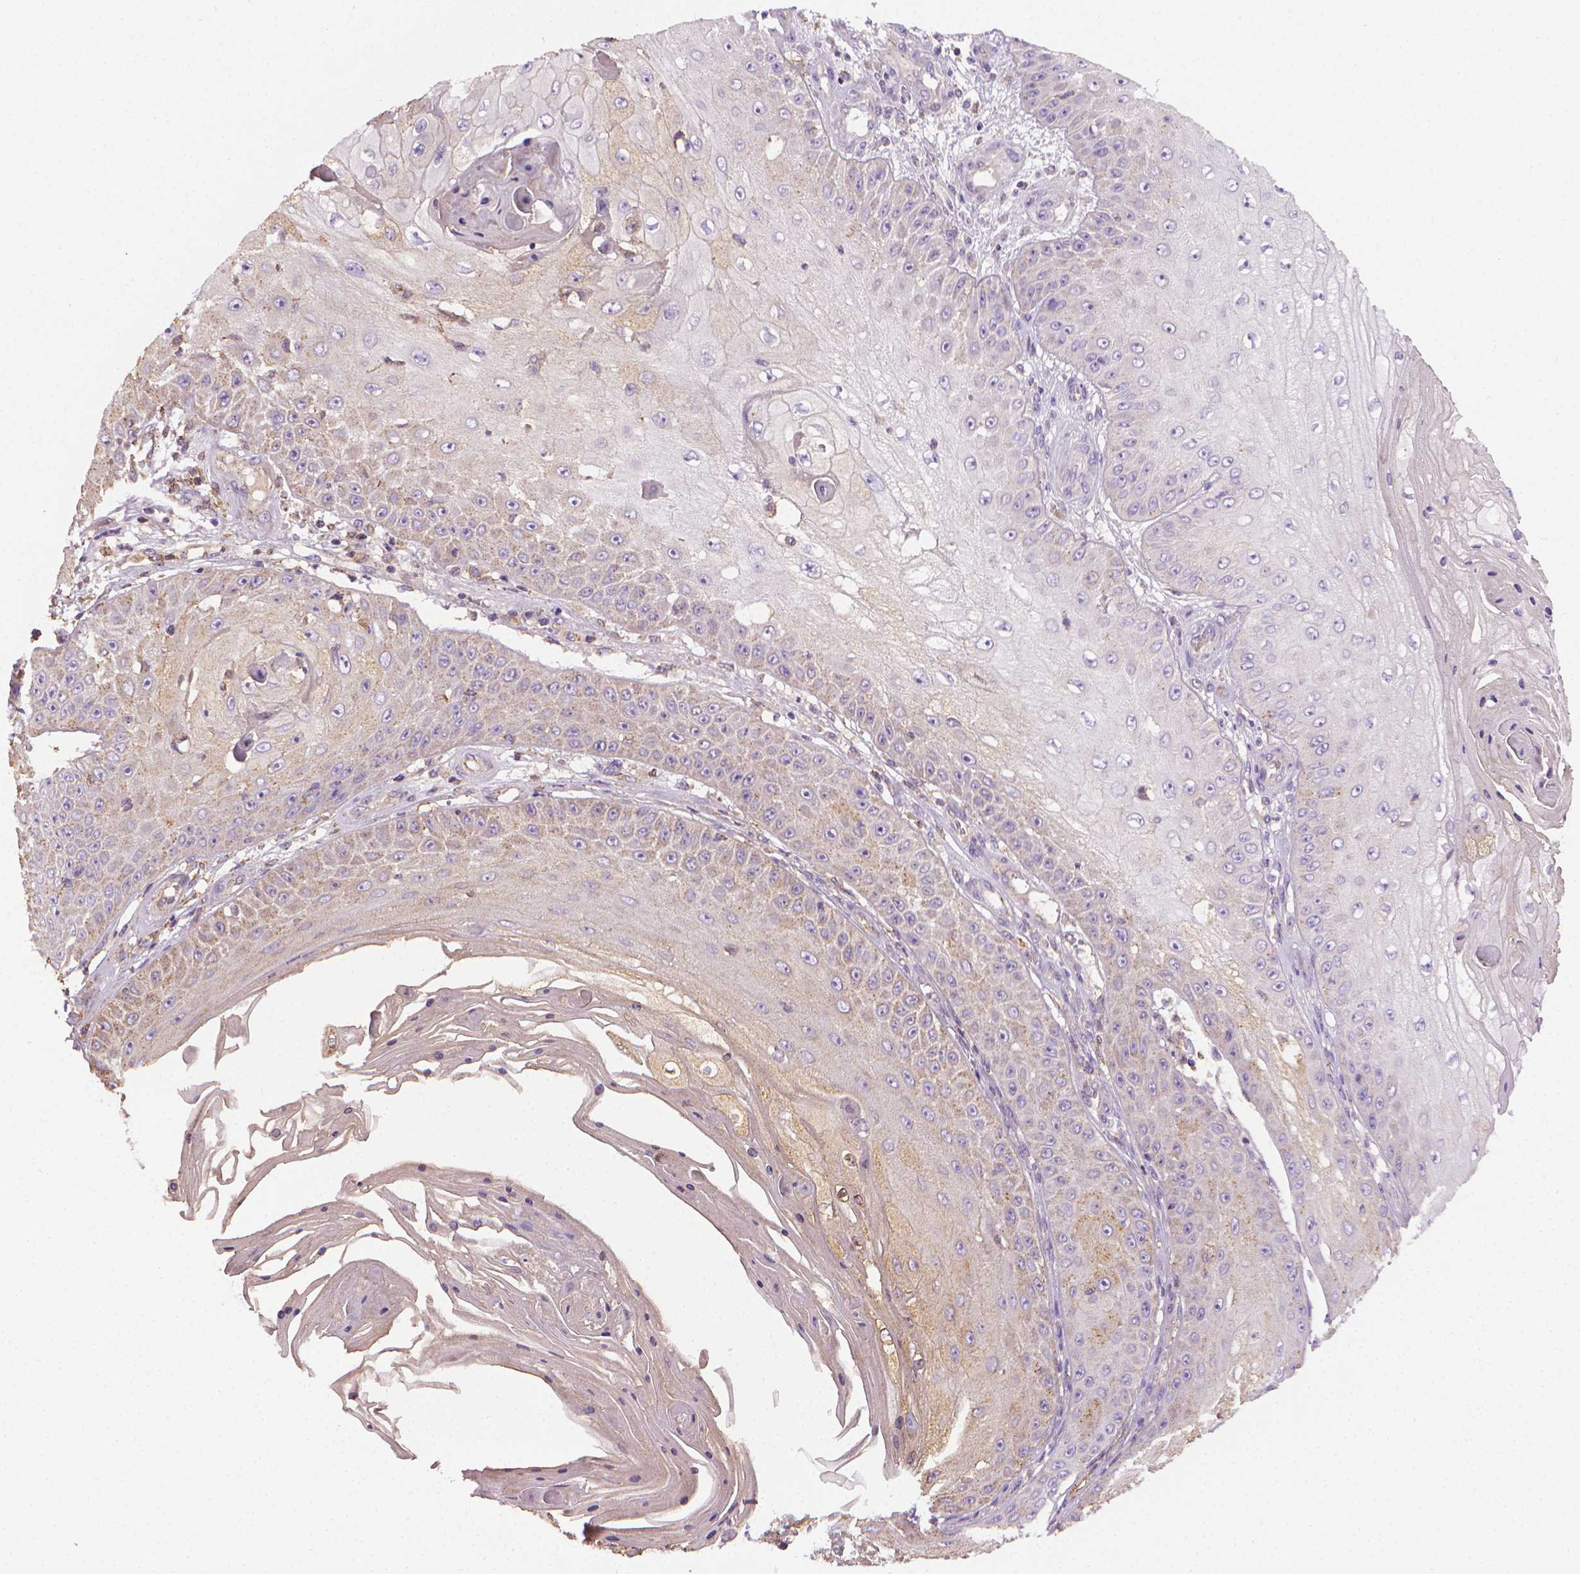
{"staining": {"intensity": "weak", "quantity": "<25%", "location": "cytoplasmic/membranous"}, "tissue": "skin cancer", "cell_type": "Tumor cells", "image_type": "cancer", "snomed": [{"axis": "morphology", "description": "Squamous cell carcinoma, NOS"}, {"axis": "topography", "description": "Skin"}], "caption": "Skin squamous cell carcinoma stained for a protein using immunohistochemistry exhibits no expression tumor cells.", "gene": "SLC51B", "patient": {"sex": "male", "age": 70}}